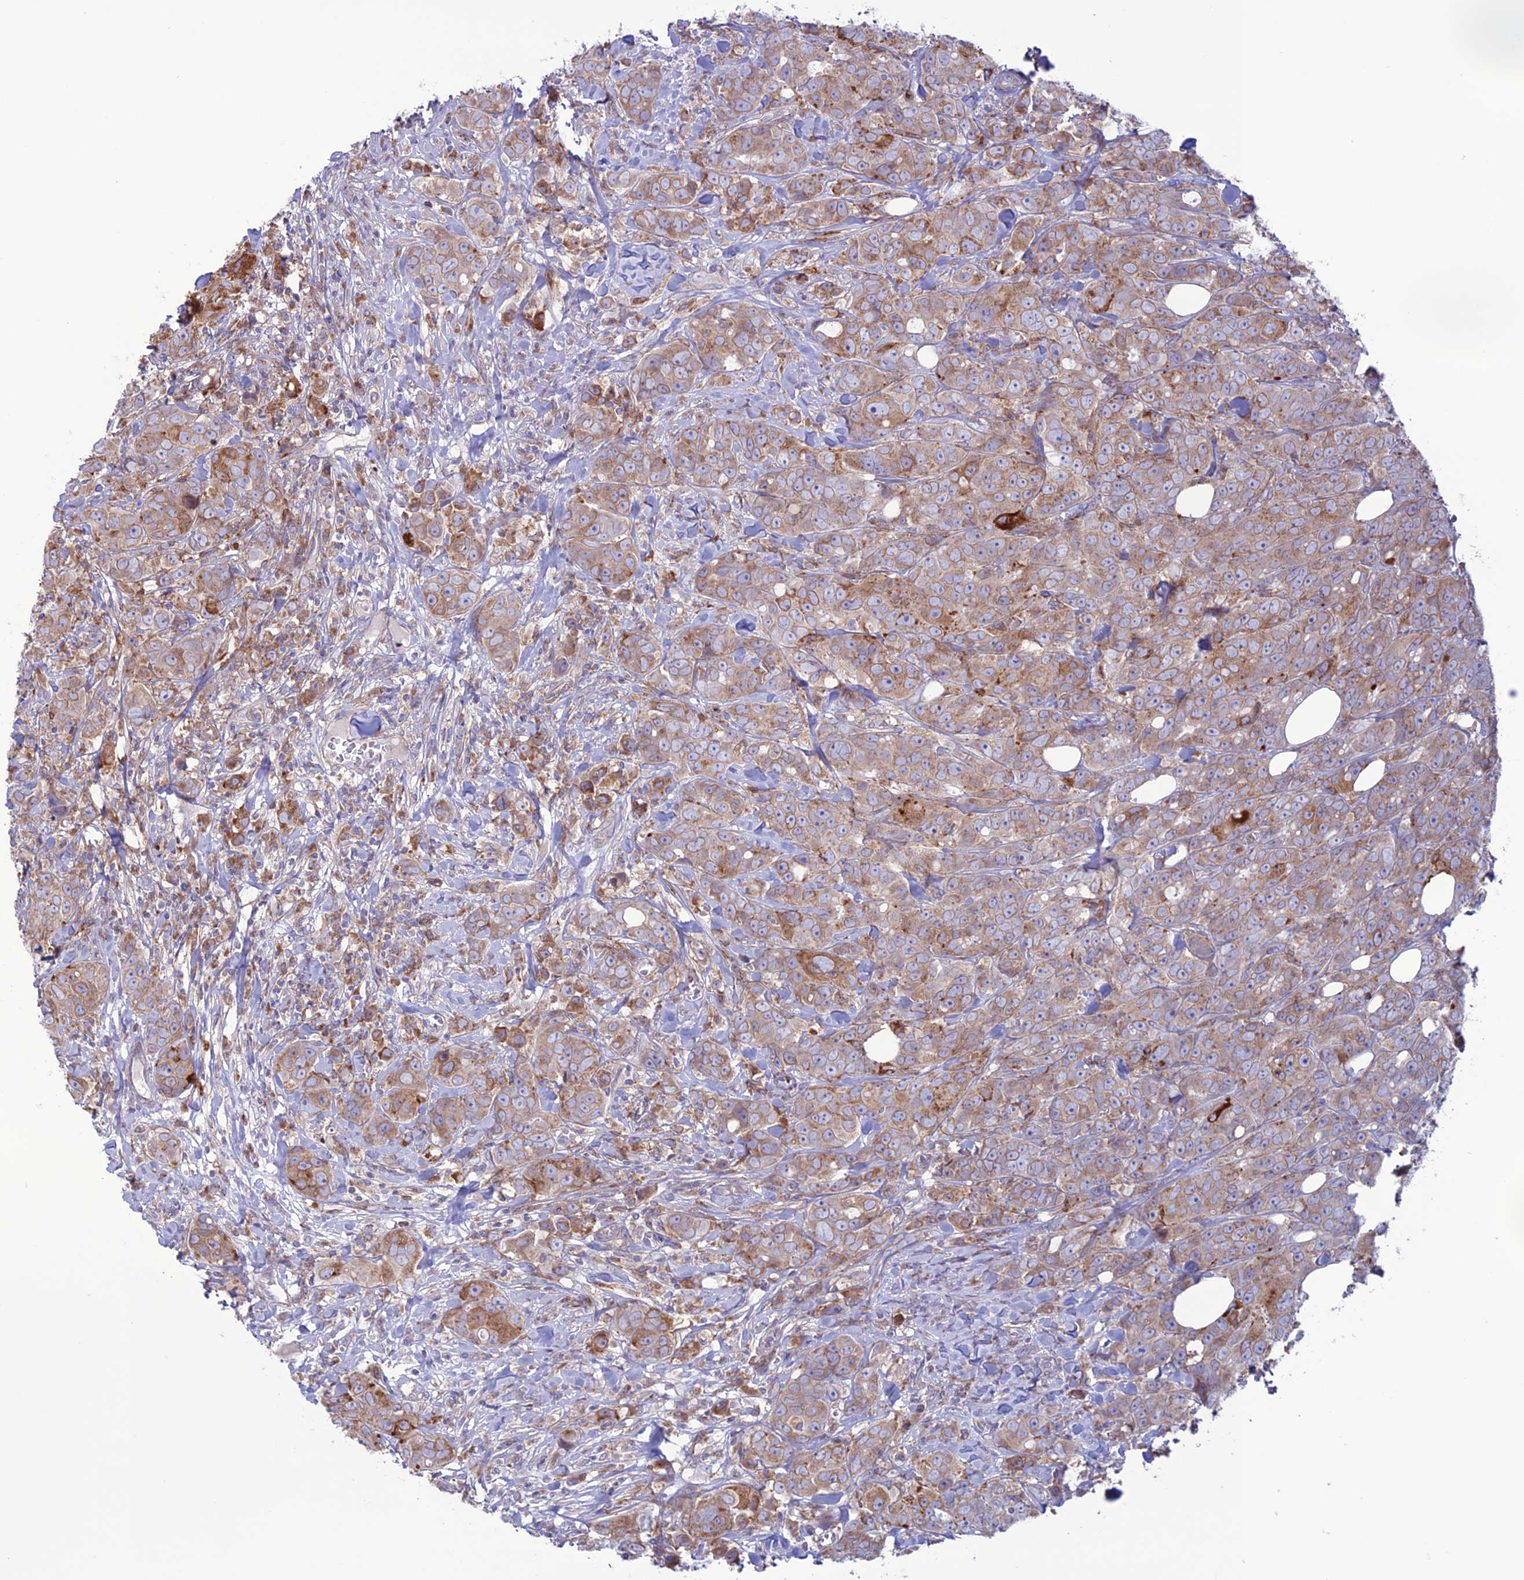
{"staining": {"intensity": "moderate", "quantity": "25%-75%", "location": "cytoplasmic/membranous"}, "tissue": "breast cancer", "cell_type": "Tumor cells", "image_type": "cancer", "snomed": [{"axis": "morphology", "description": "Duct carcinoma"}, {"axis": "topography", "description": "Breast"}], "caption": "About 25%-75% of tumor cells in breast infiltrating ductal carcinoma demonstrate moderate cytoplasmic/membranous protein staining as visualized by brown immunohistochemical staining.", "gene": "CLCN7", "patient": {"sex": "female", "age": 43}}